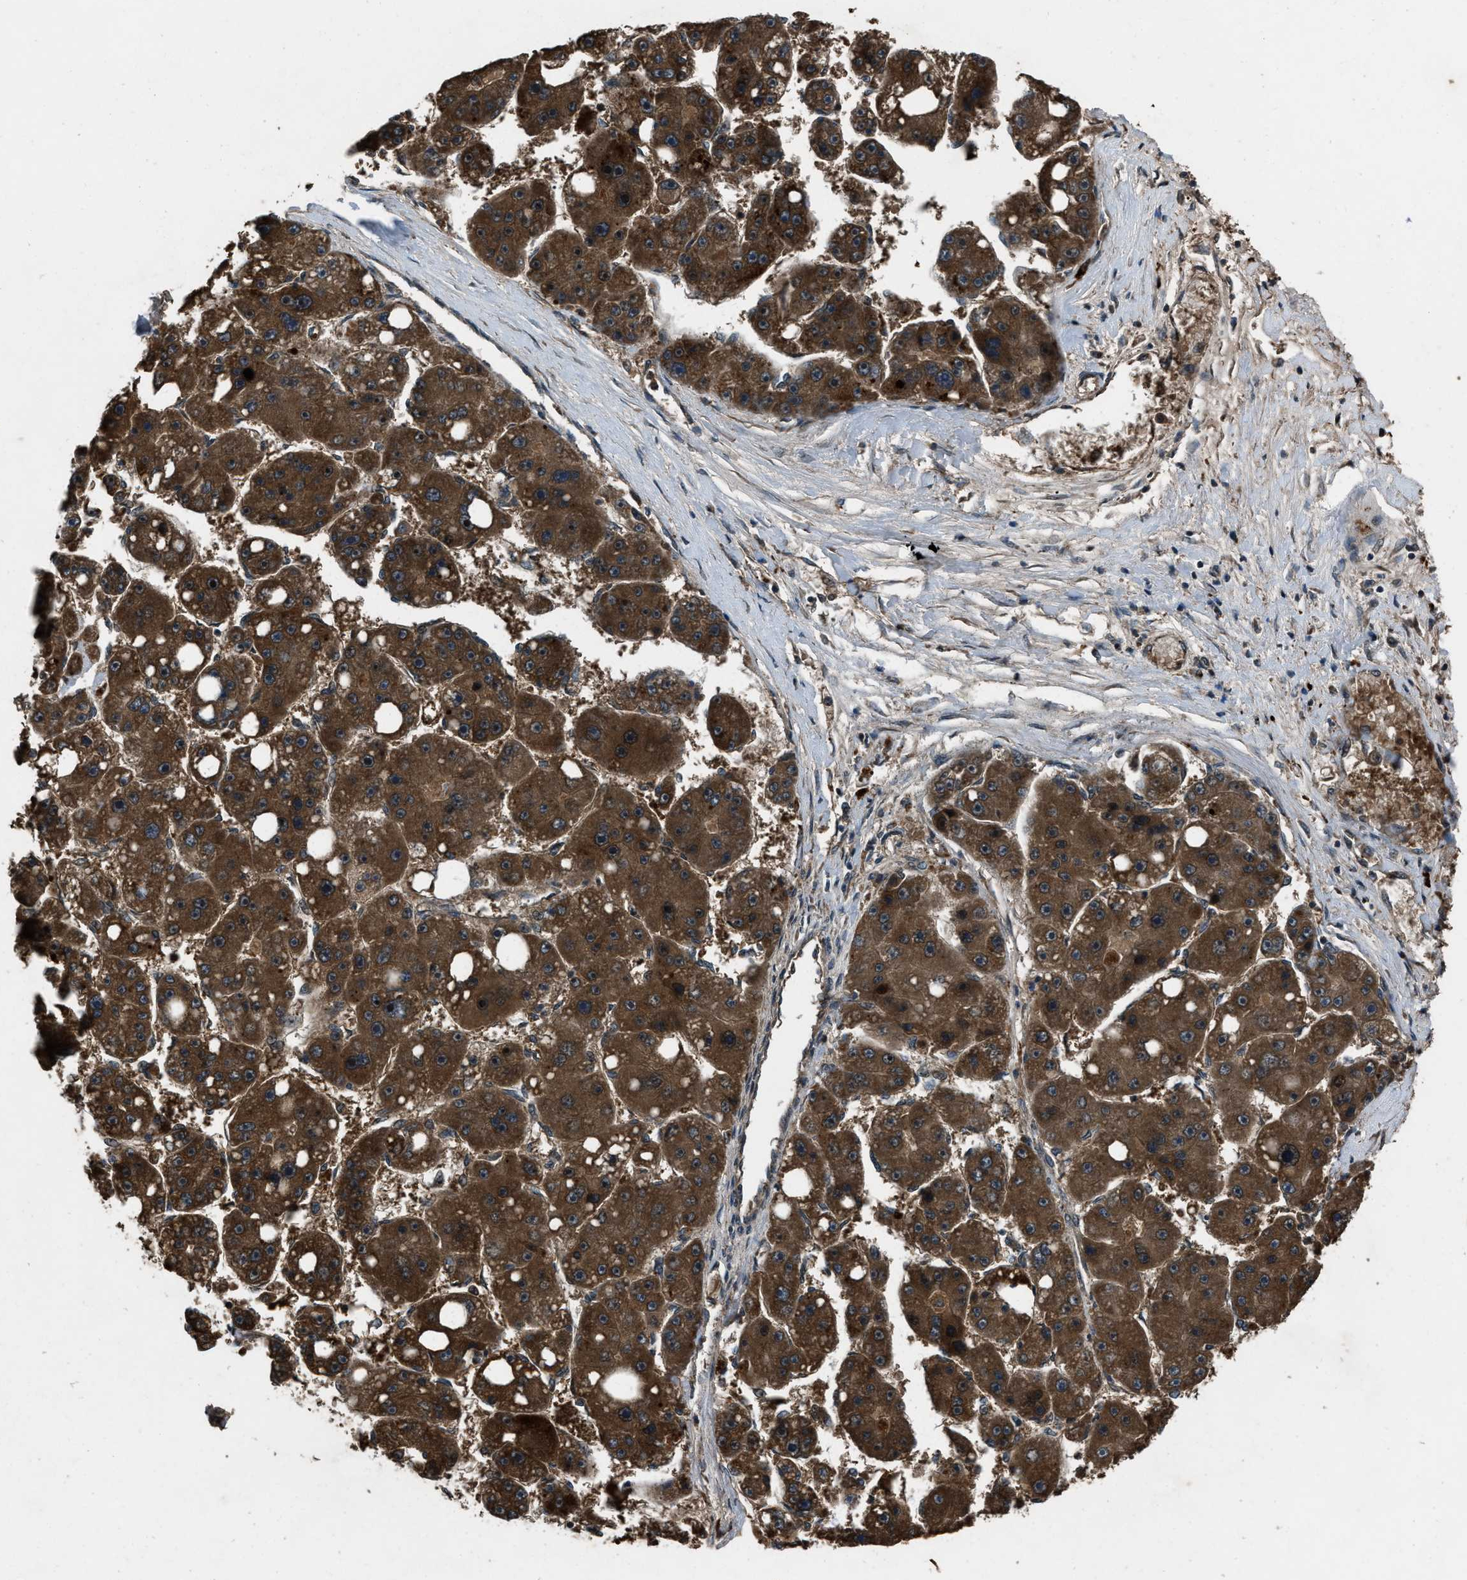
{"staining": {"intensity": "strong", "quantity": ">75%", "location": "cytoplasmic/membranous"}, "tissue": "liver cancer", "cell_type": "Tumor cells", "image_type": "cancer", "snomed": [{"axis": "morphology", "description": "Carcinoma, Hepatocellular, NOS"}, {"axis": "topography", "description": "Liver"}], "caption": "The image displays staining of liver hepatocellular carcinoma, revealing strong cytoplasmic/membranous protein staining (brown color) within tumor cells.", "gene": "IRAK4", "patient": {"sex": "female", "age": 61}}